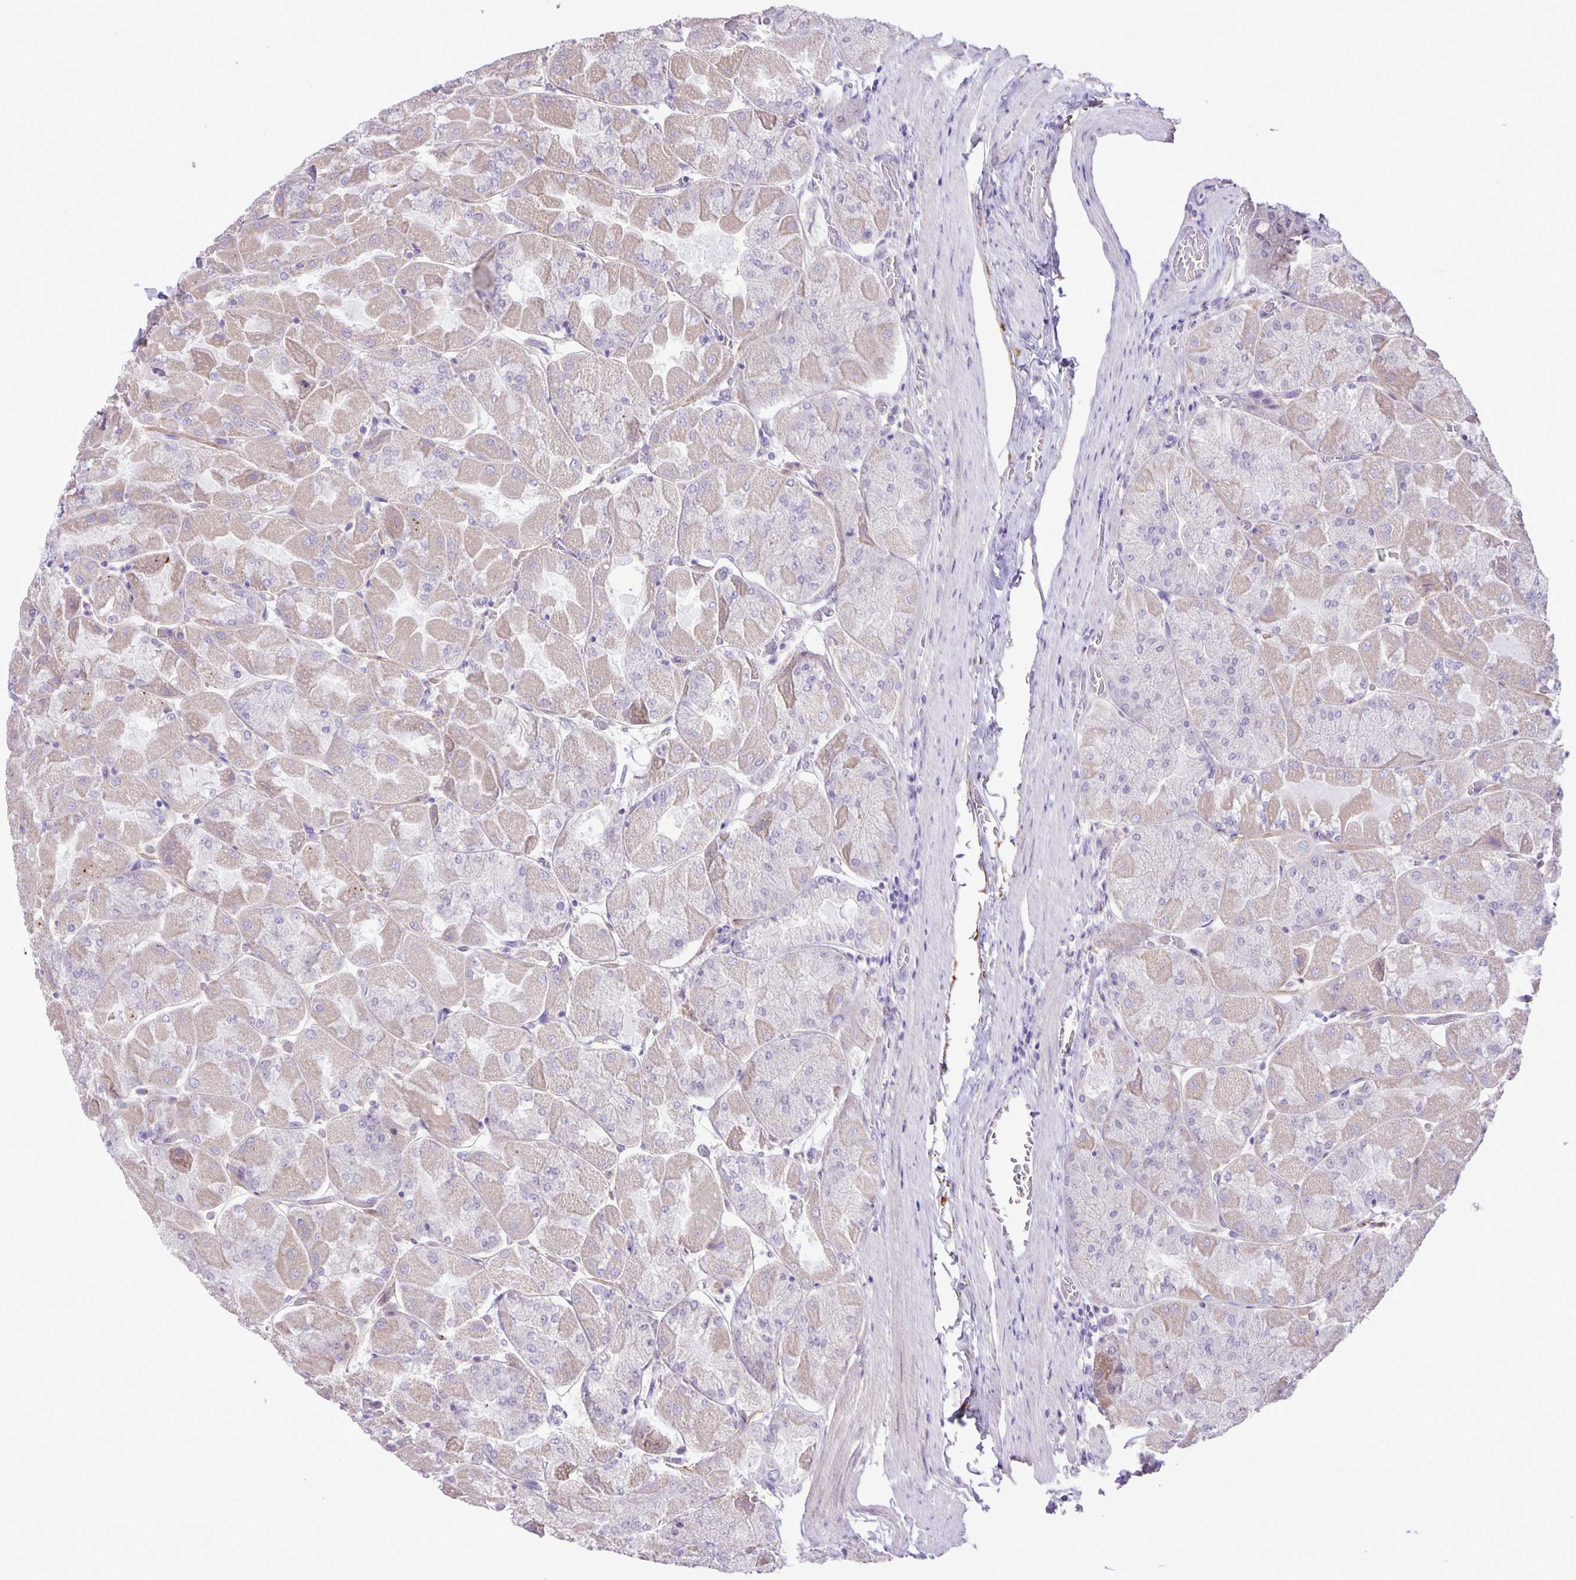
{"staining": {"intensity": "weak", "quantity": "<25%", "location": "cytoplasmic/membranous"}, "tissue": "stomach", "cell_type": "Glandular cells", "image_type": "normal", "snomed": [{"axis": "morphology", "description": "Normal tissue, NOS"}, {"axis": "topography", "description": "Stomach"}], "caption": "IHC micrograph of benign human stomach stained for a protein (brown), which reveals no positivity in glandular cells. Nuclei are stained in blue.", "gene": "ADCK1", "patient": {"sex": "female", "age": 61}}